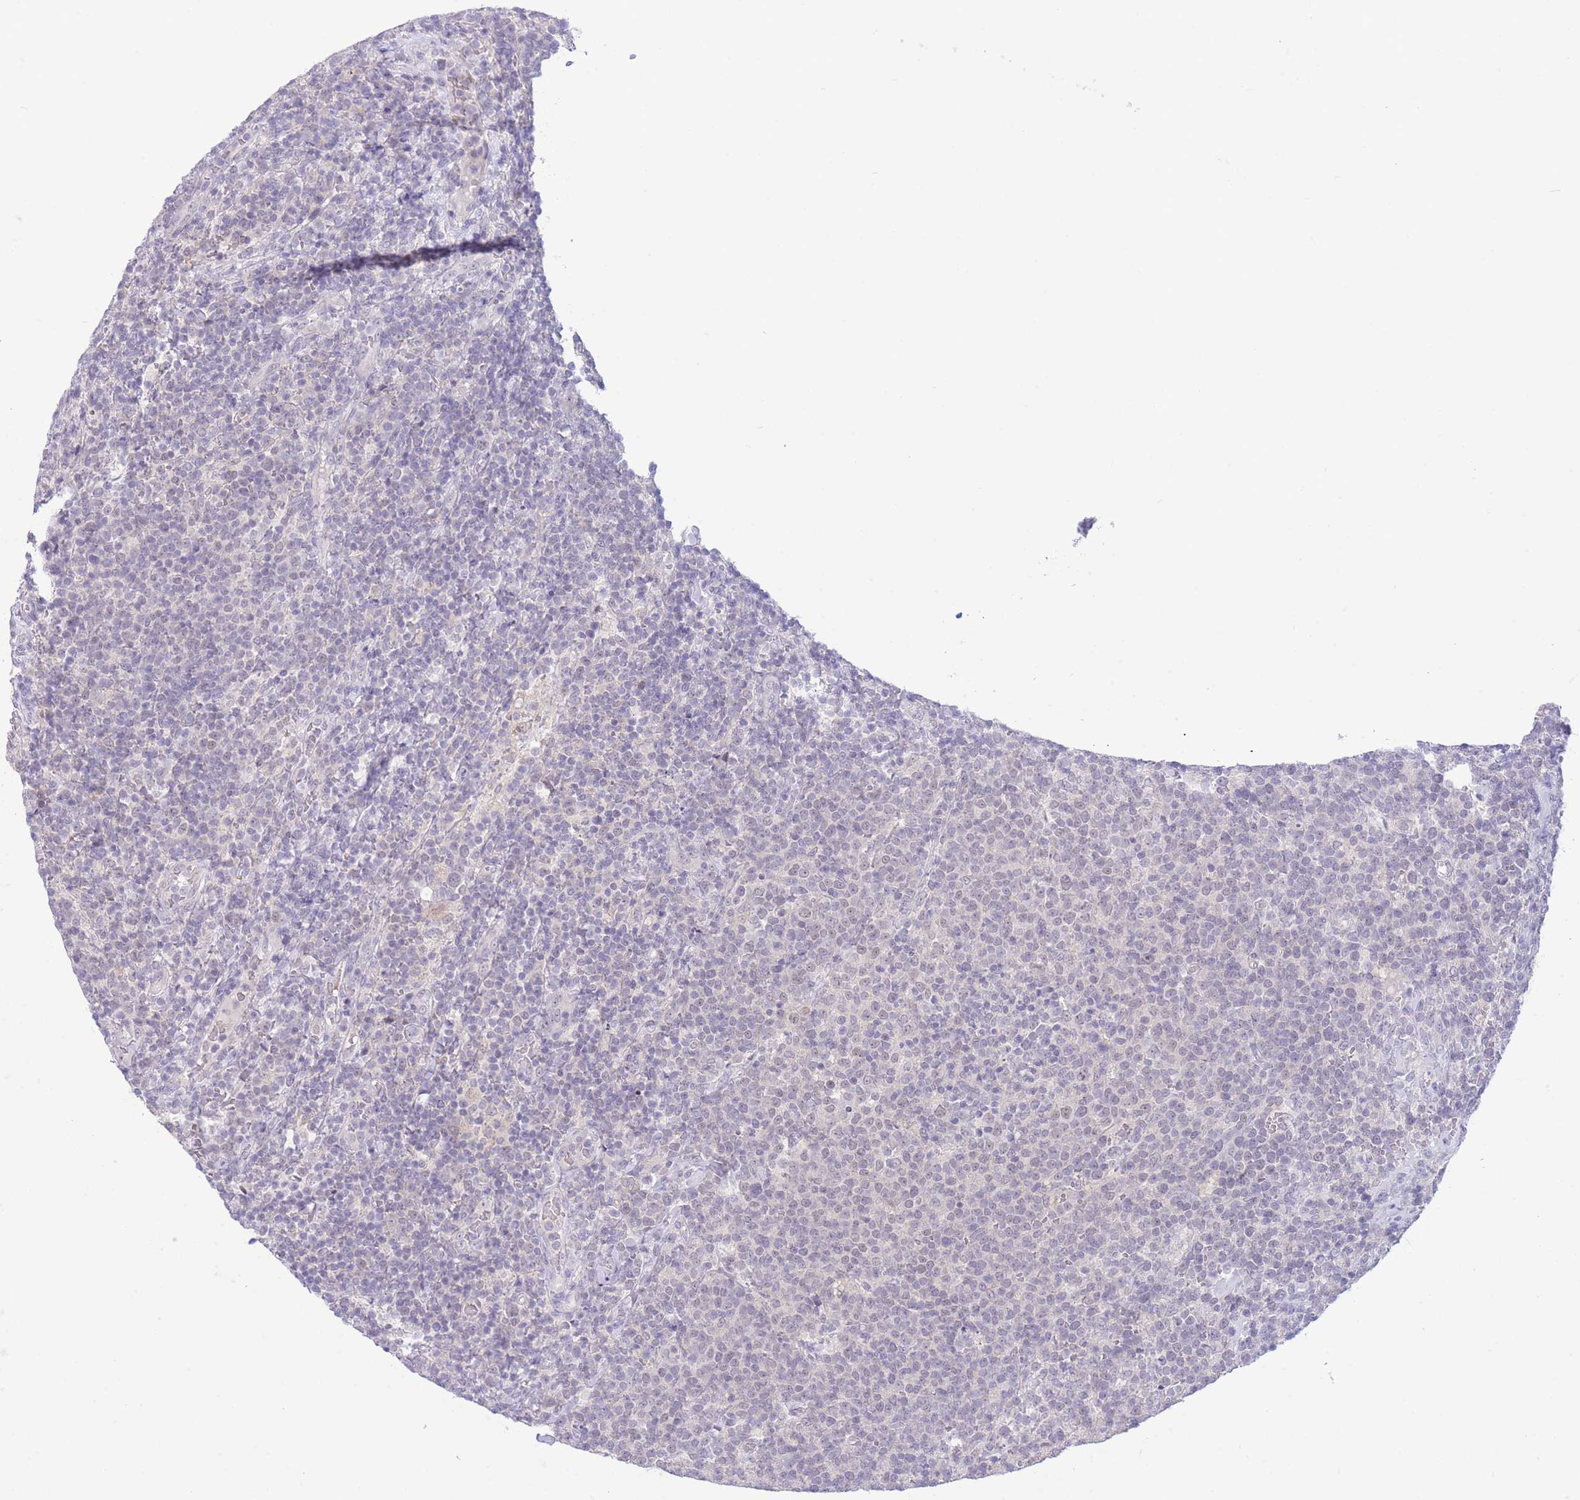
{"staining": {"intensity": "negative", "quantity": "none", "location": "none"}, "tissue": "lymphoma", "cell_type": "Tumor cells", "image_type": "cancer", "snomed": [{"axis": "morphology", "description": "Malignant lymphoma, non-Hodgkin's type, High grade"}, {"axis": "topography", "description": "Lymph node"}], "caption": "This is an immunohistochemistry photomicrograph of human high-grade malignant lymphoma, non-Hodgkin's type. There is no expression in tumor cells.", "gene": "FBXO46", "patient": {"sex": "male", "age": 61}}